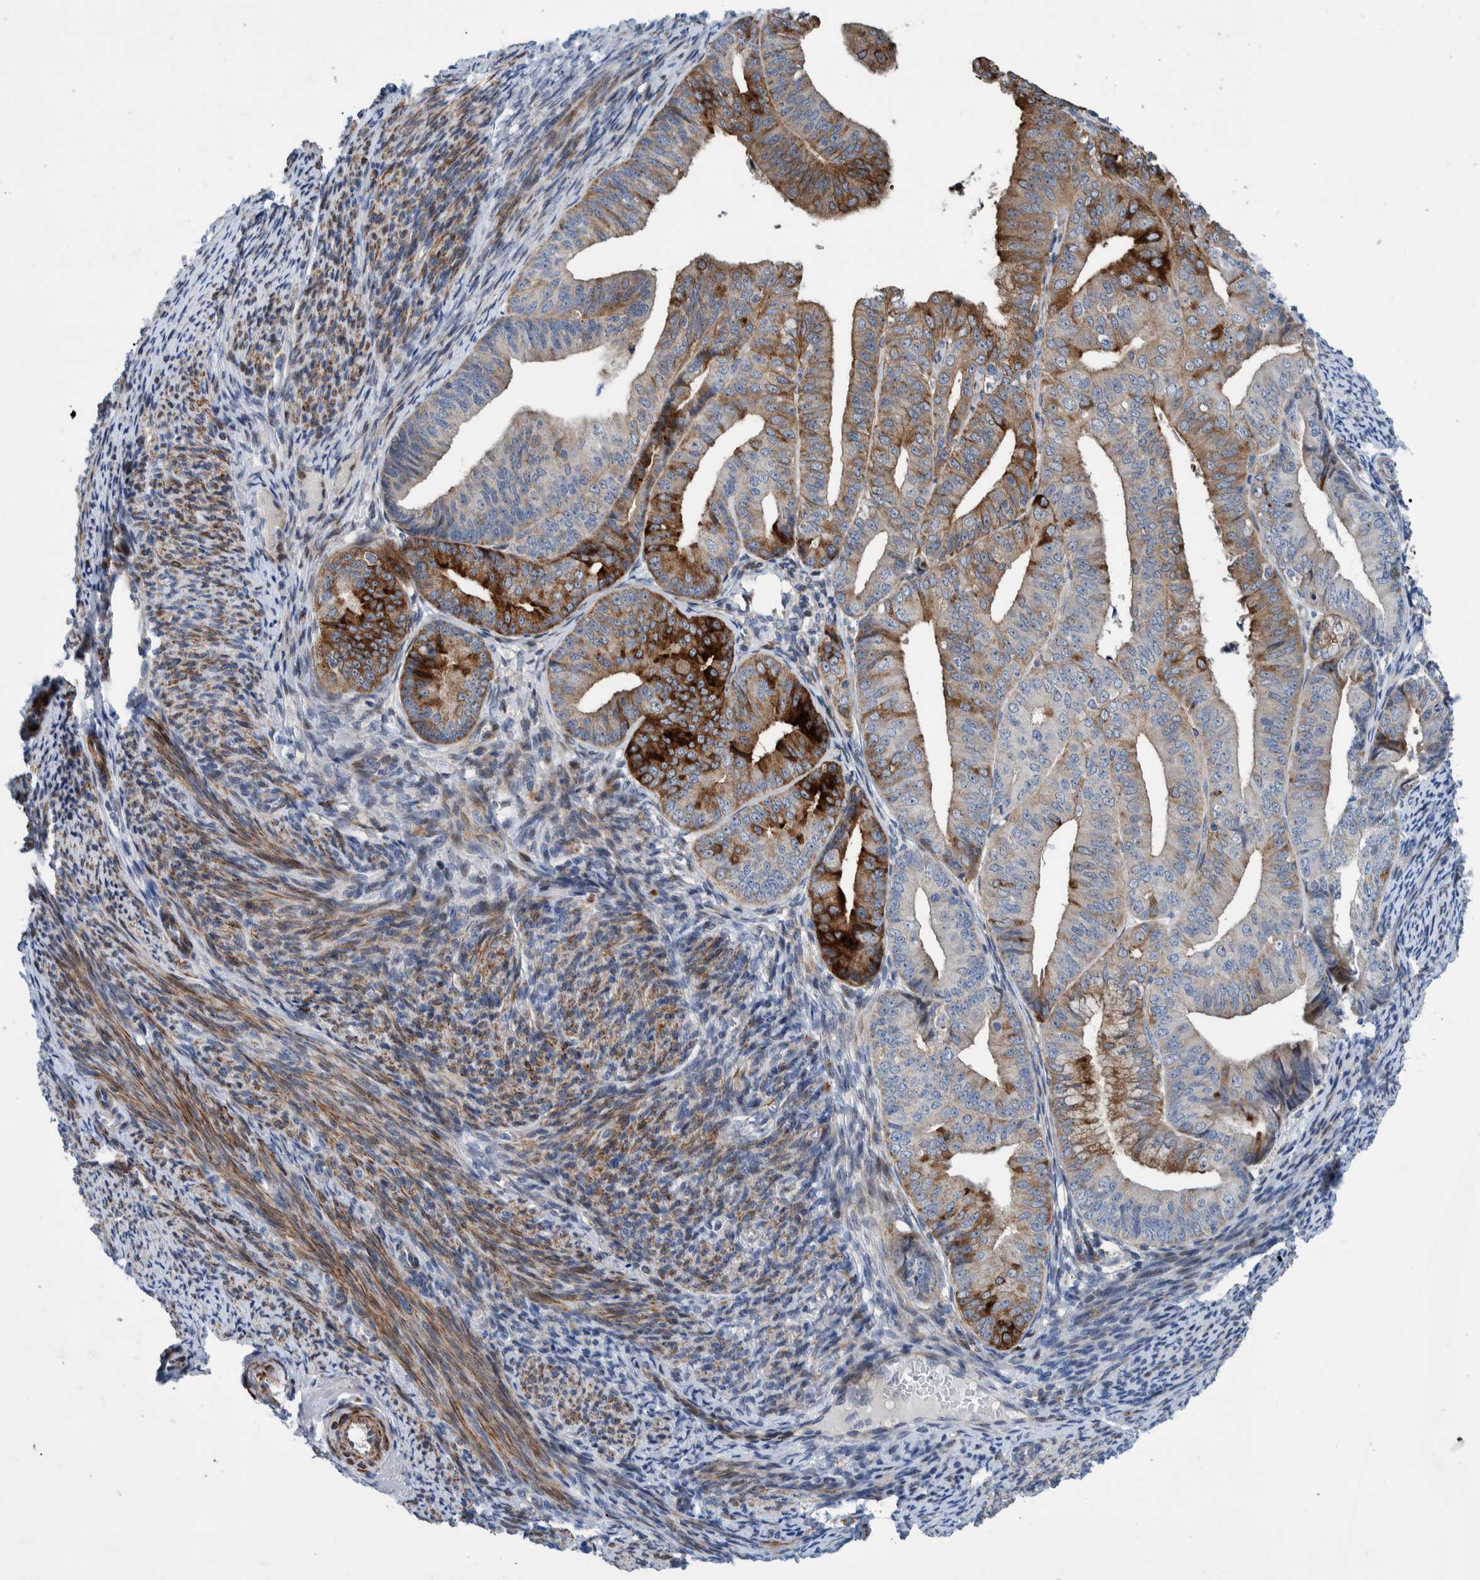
{"staining": {"intensity": "strong", "quantity": "25%-75%", "location": "cytoplasmic/membranous"}, "tissue": "endometrial cancer", "cell_type": "Tumor cells", "image_type": "cancer", "snomed": [{"axis": "morphology", "description": "Adenocarcinoma, NOS"}, {"axis": "topography", "description": "Endometrium"}], "caption": "Protein analysis of endometrial cancer tissue reveals strong cytoplasmic/membranous expression in approximately 25%-75% of tumor cells.", "gene": "MKS1", "patient": {"sex": "female", "age": 63}}